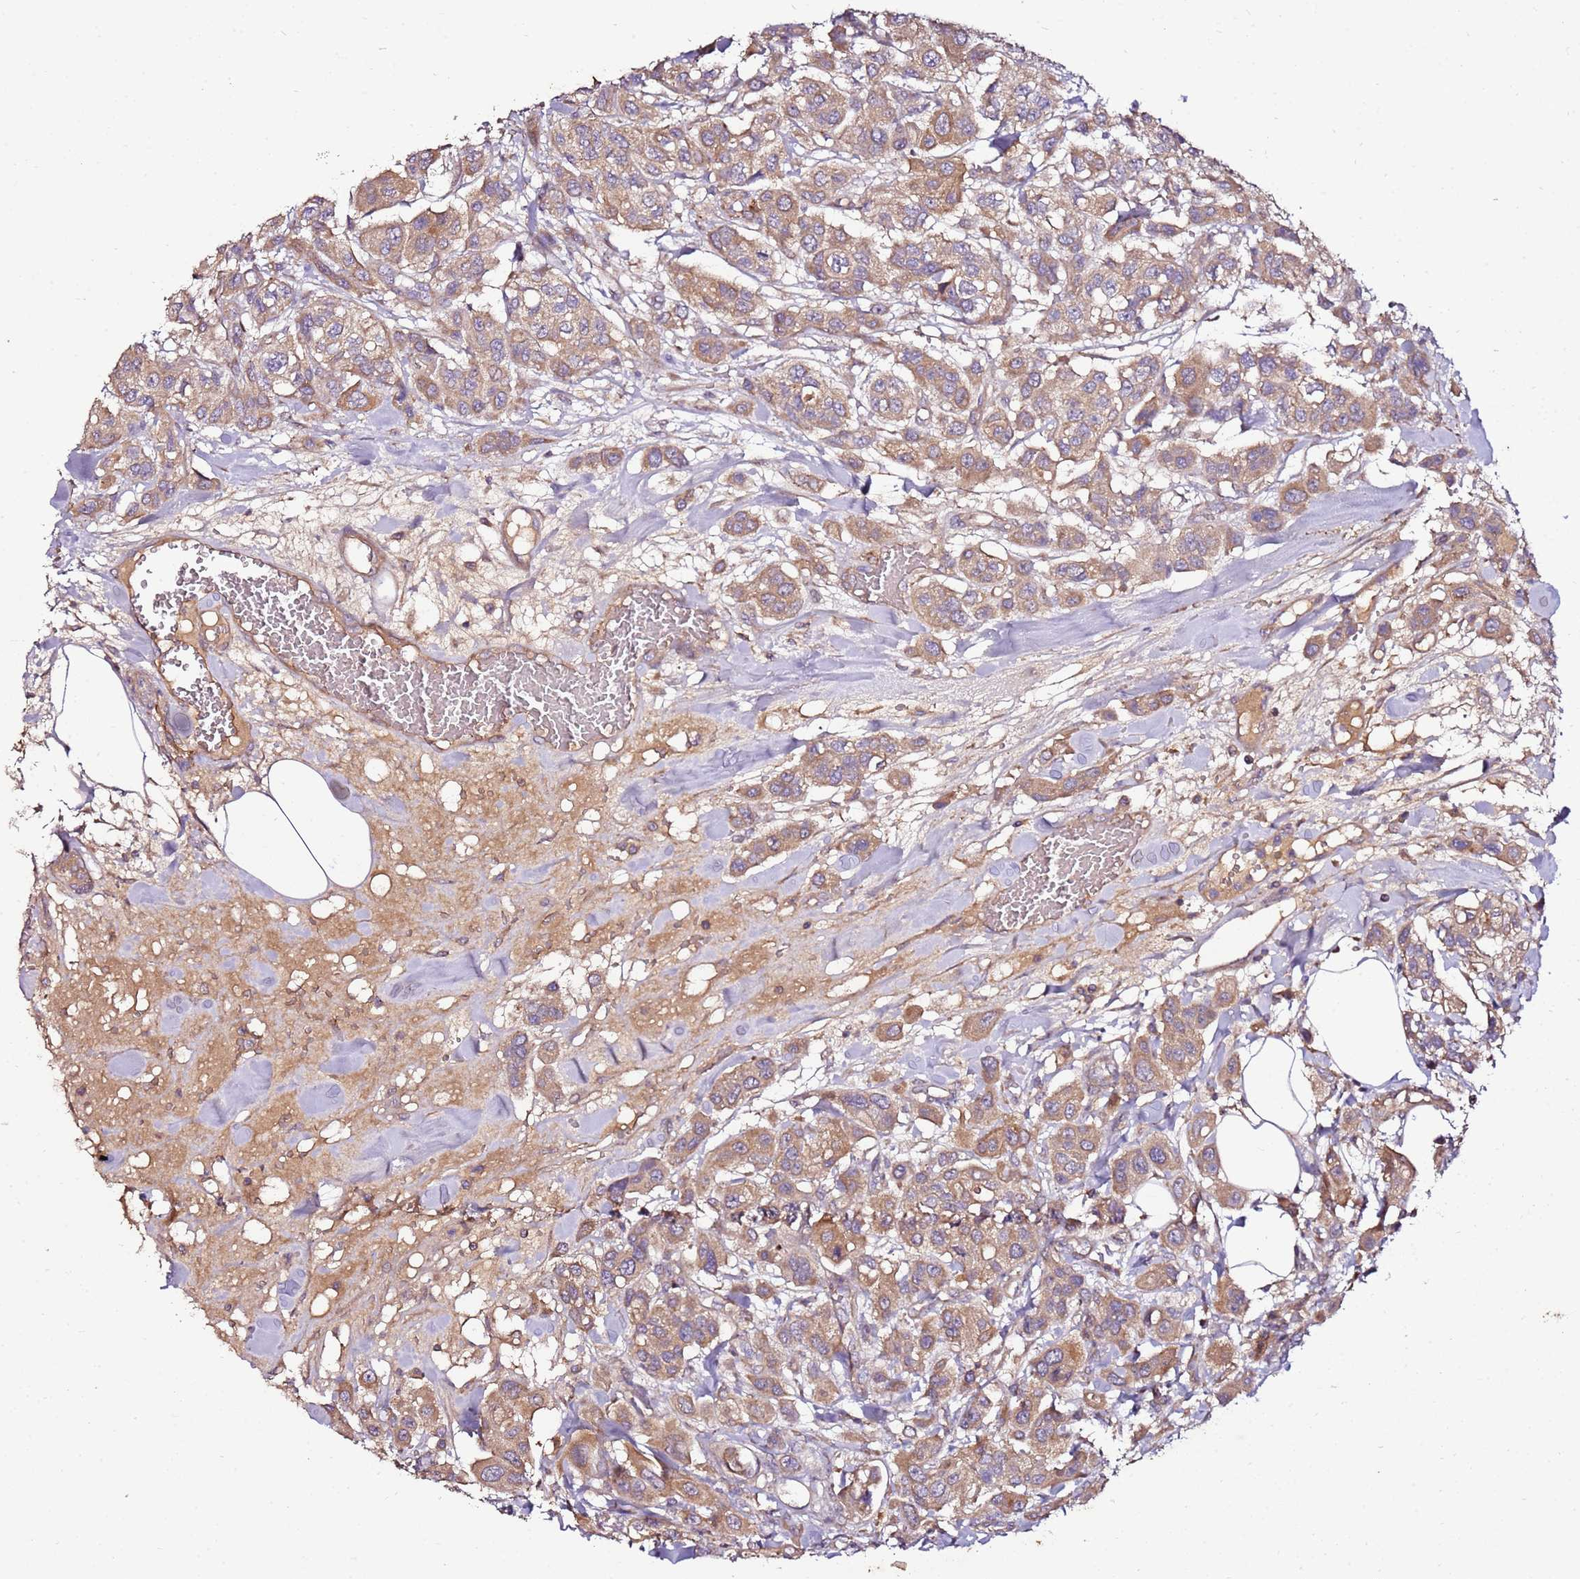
{"staining": {"intensity": "moderate", "quantity": ">75%", "location": "cytoplasmic/membranous"}, "tissue": "urothelial cancer", "cell_type": "Tumor cells", "image_type": "cancer", "snomed": [{"axis": "morphology", "description": "Urothelial carcinoma, High grade"}, {"axis": "topography", "description": "Urinary bladder"}], "caption": "IHC of urothelial cancer exhibits medium levels of moderate cytoplasmic/membranous expression in about >75% of tumor cells.", "gene": "KRTAP21-3", "patient": {"sex": "male", "age": 67}}